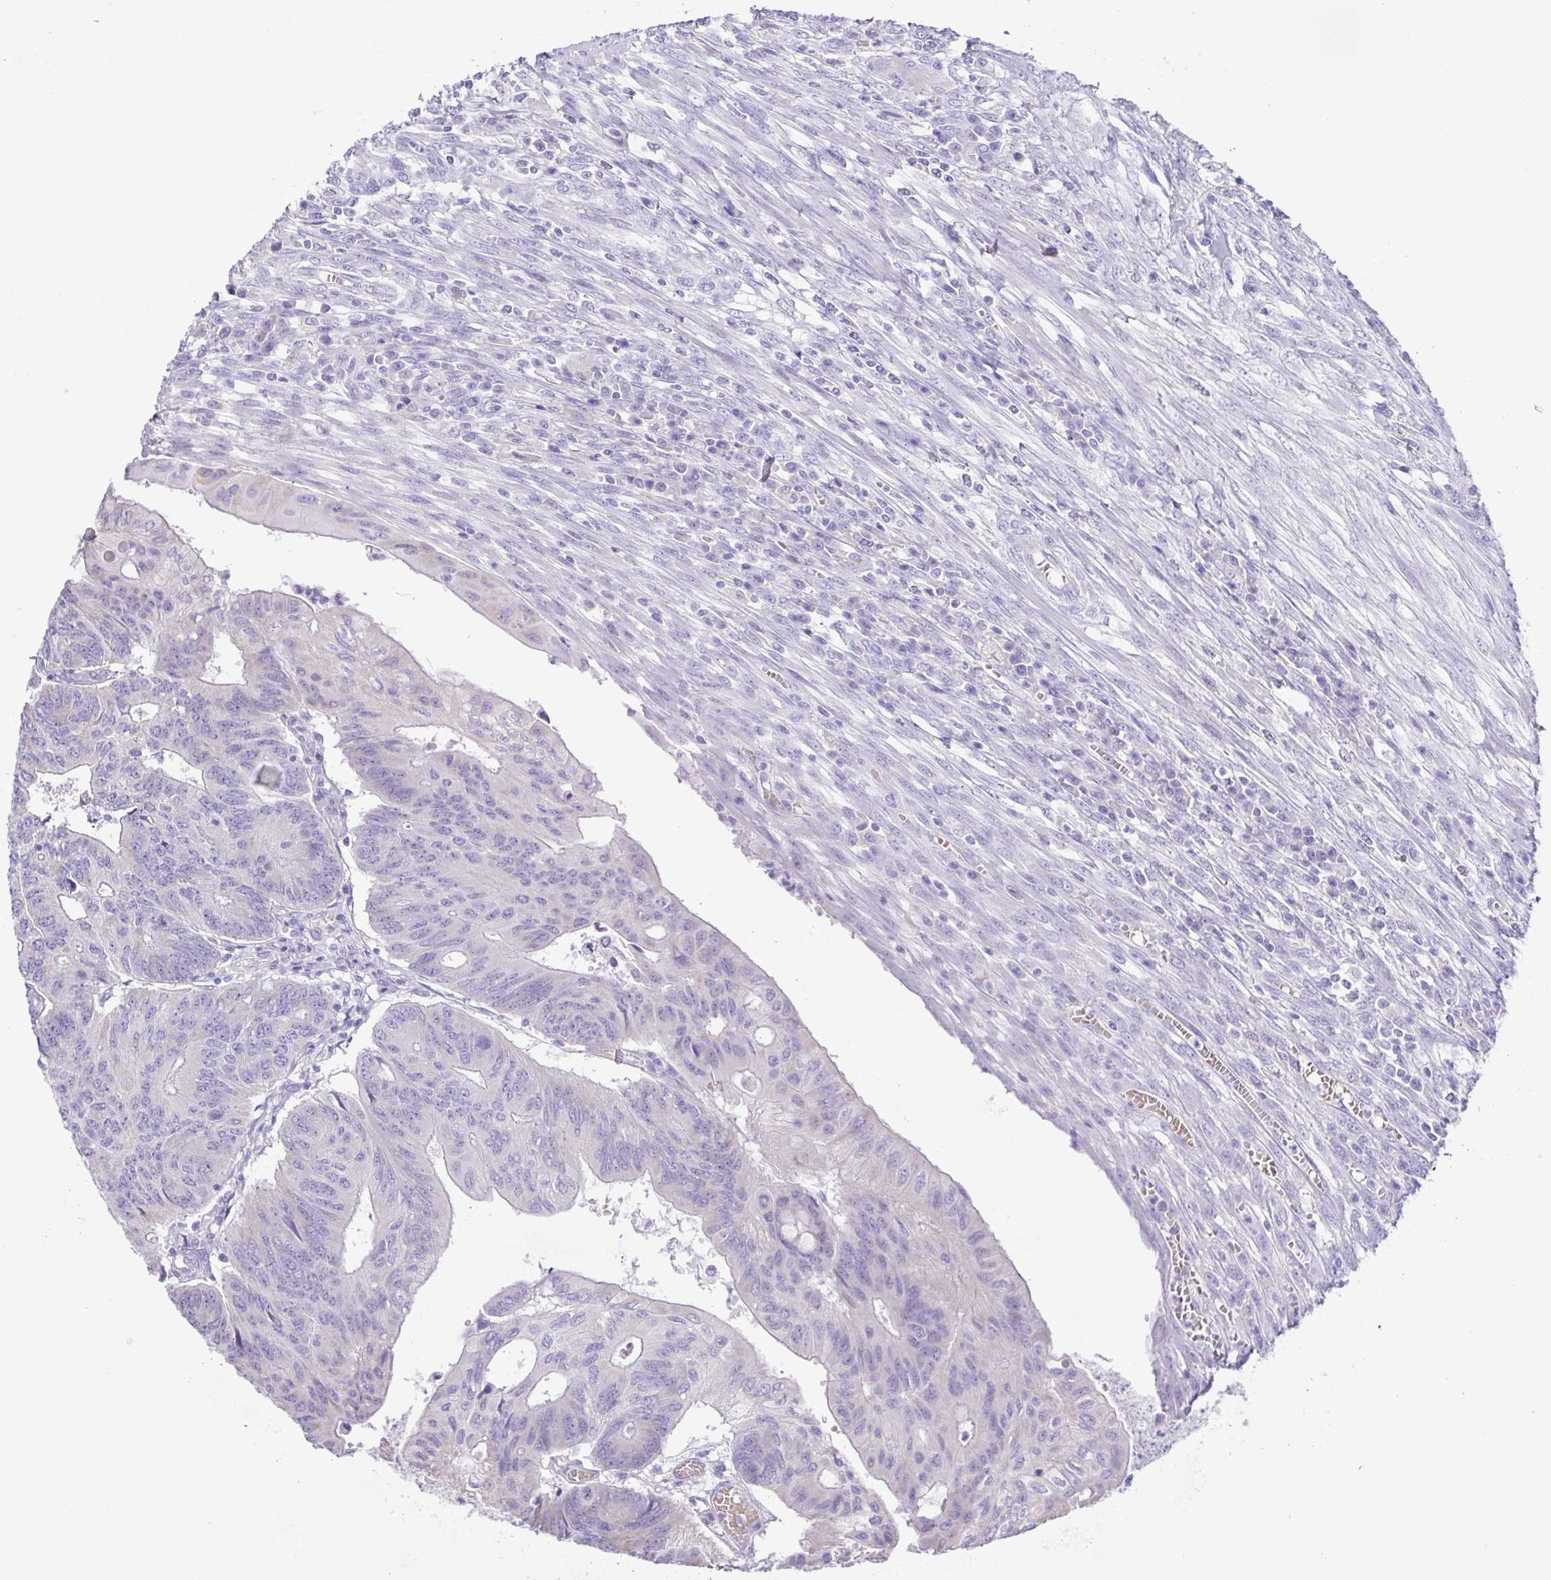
{"staining": {"intensity": "negative", "quantity": "none", "location": "none"}, "tissue": "colorectal cancer", "cell_type": "Tumor cells", "image_type": "cancer", "snomed": [{"axis": "morphology", "description": "Adenocarcinoma, NOS"}, {"axis": "topography", "description": "Colon"}], "caption": "High power microscopy image of an immunohistochemistry image of colorectal cancer, revealing no significant positivity in tumor cells. Brightfield microscopy of immunohistochemistry stained with DAB (brown) and hematoxylin (blue), captured at high magnification.", "gene": "CD72", "patient": {"sex": "male", "age": 65}}